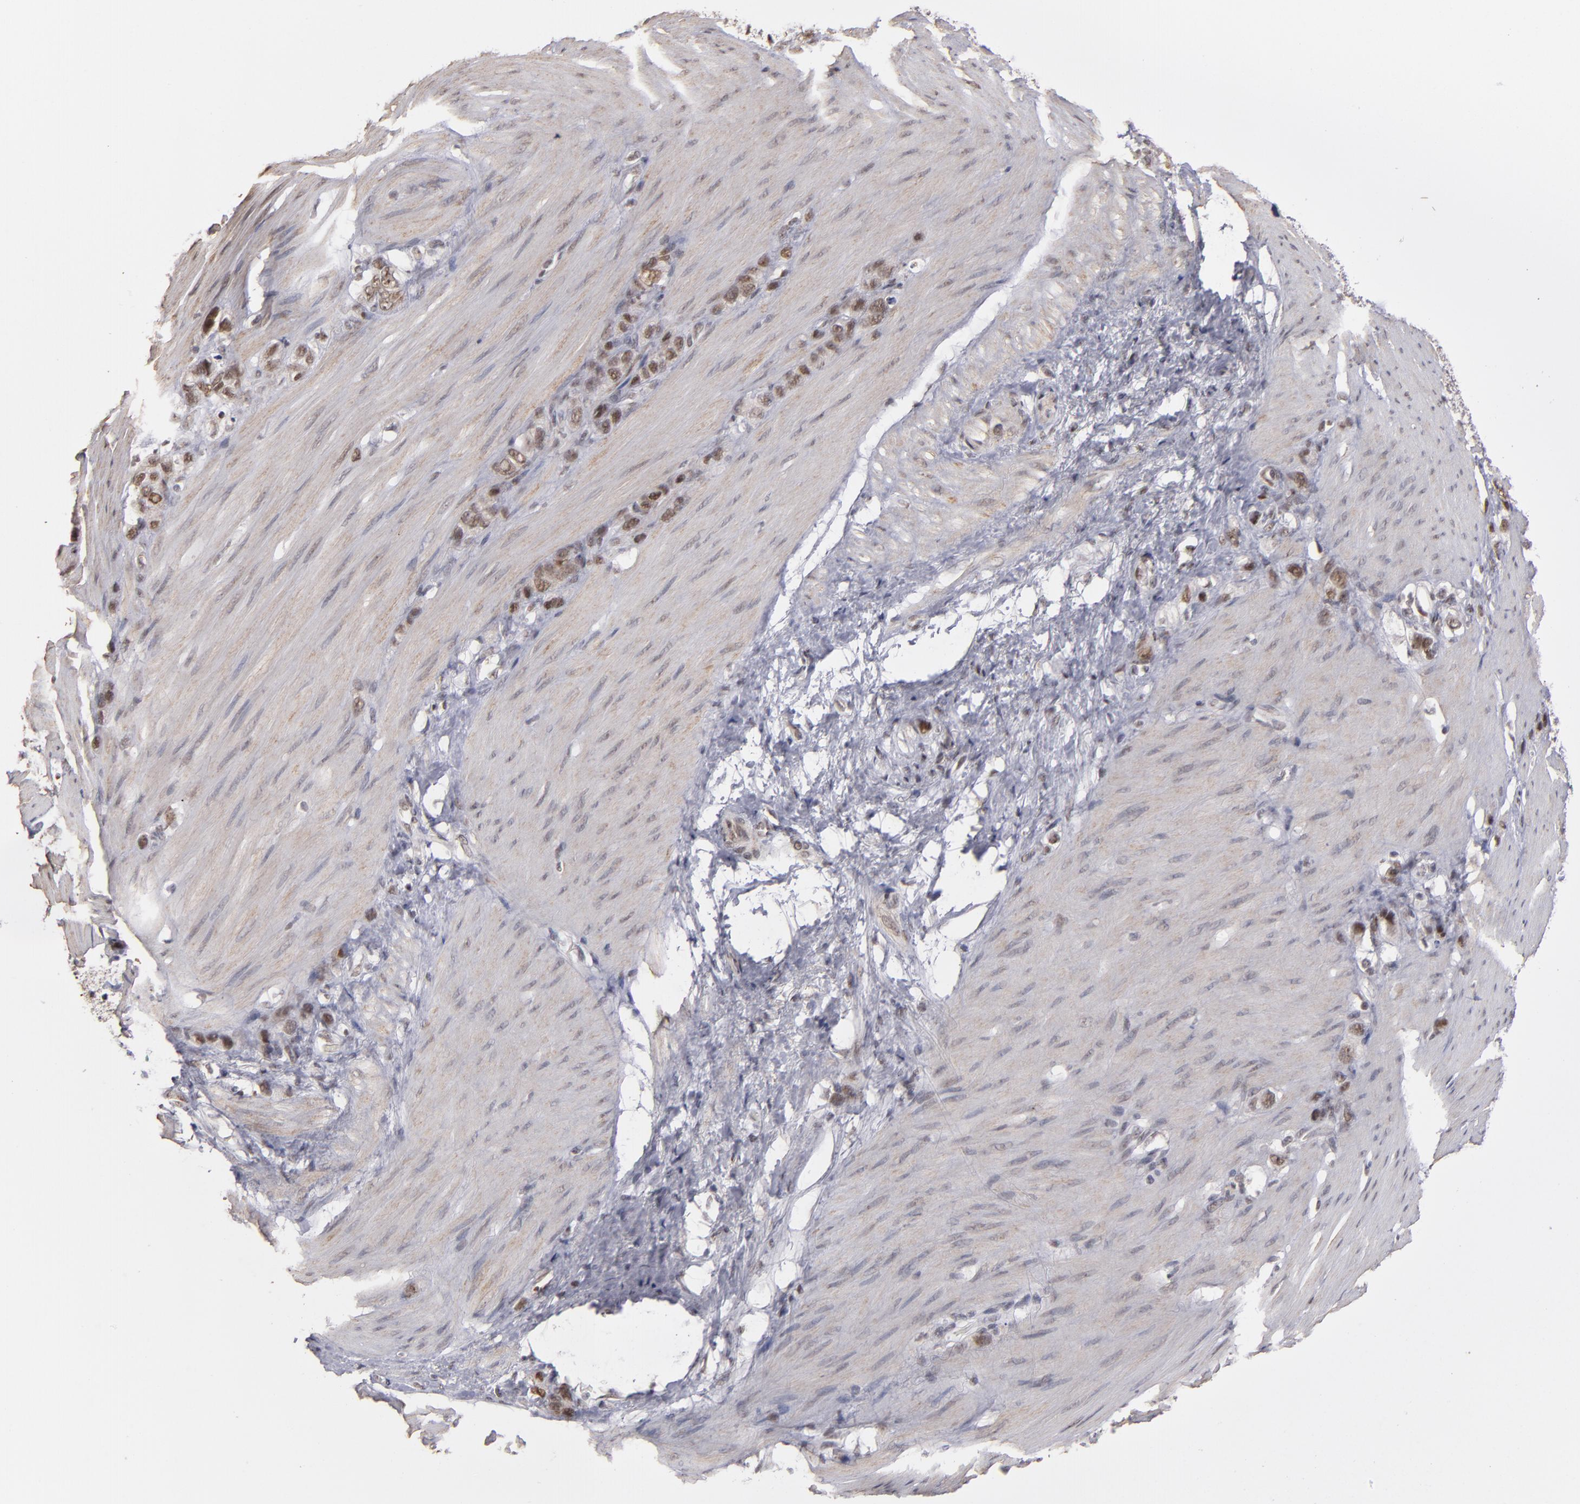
{"staining": {"intensity": "moderate", "quantity": "25%-75%", "location": "nuclear"}, "tissue": "stomach cancer", "cell_type": "Tumor cells", "image_type": "cancer", "snomed": [{"axis": "morphology", "description": "Normal tissue, NOS"}, {"axis": "morphology", "description": "Adenocarcinoma, NOS"}, {"axis": "morphology", "description": "Adenocarcinoma, High grade"}, {"axis": "topography", "description": "Stomach, upper"}, {"axis": "topography", "description": "Stomach"}], "caption": "An image of human high-grade adenocarcinoma (stomach) stained for a protein shows moderate nuclear brown staining in tumor cells.", "gene": "ZNF234", "patient": {"sex": "female", "age": 65}}